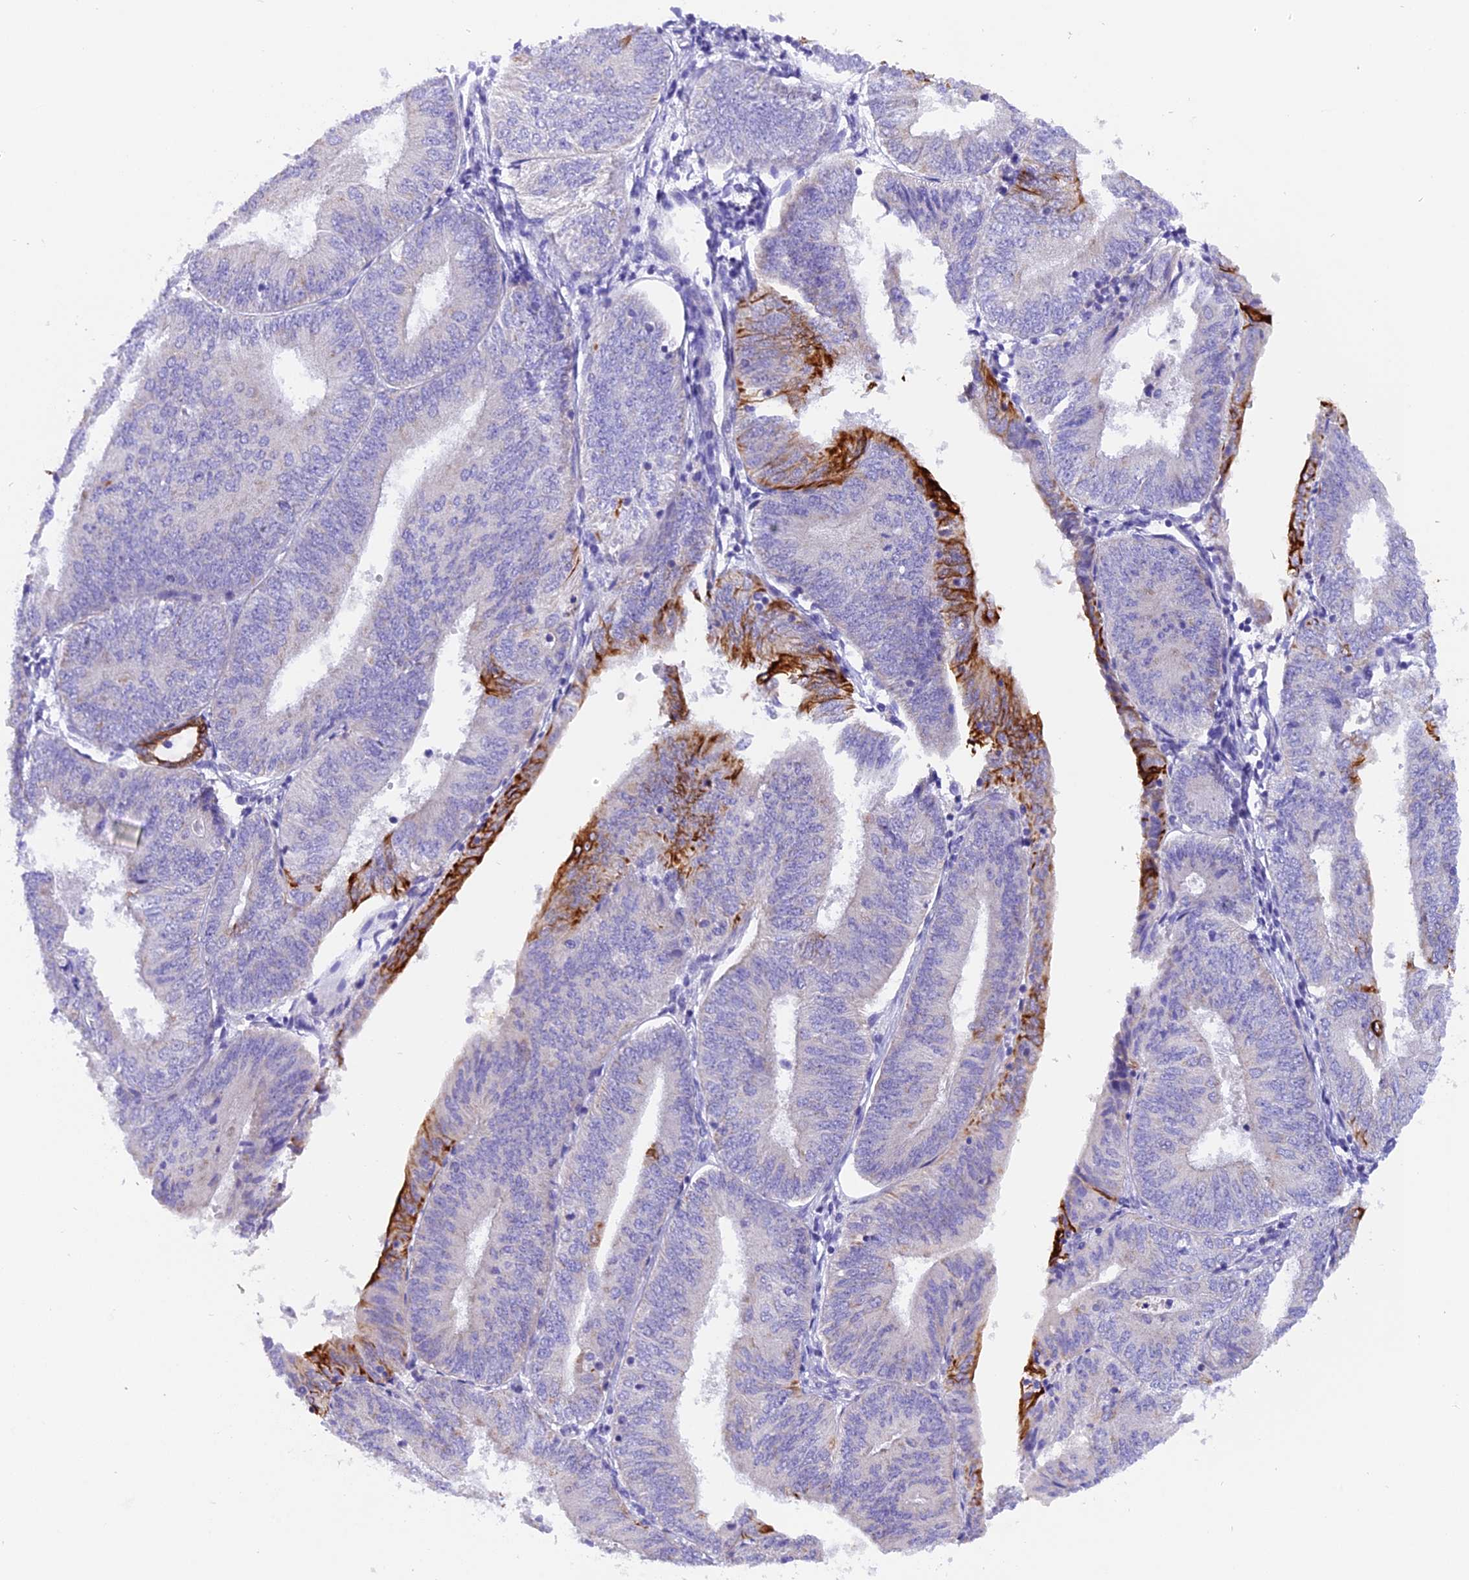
{"staining": {"intensity": "strong", "quantity": "<25%", "location": "cytoplasmic/membranous"}, "tissue": "endometrial cancer", "cell_type": "Tumor cells", "image_type": "cancer", "snomed": [{"axis": "morphology", "description": "Adenocarcinoma, NOS"}, {"axis": "topography", "description": "Endometrium"}], "caption": "Adenocarcinoma (endometrial) was stained to show a protein in brown. There is medium levels of strong cytoplasmic/membranous expression in approximately <25% of tumor cells.", "gene": "PKIA", "patient": {"sex": "female", "age": 58}}